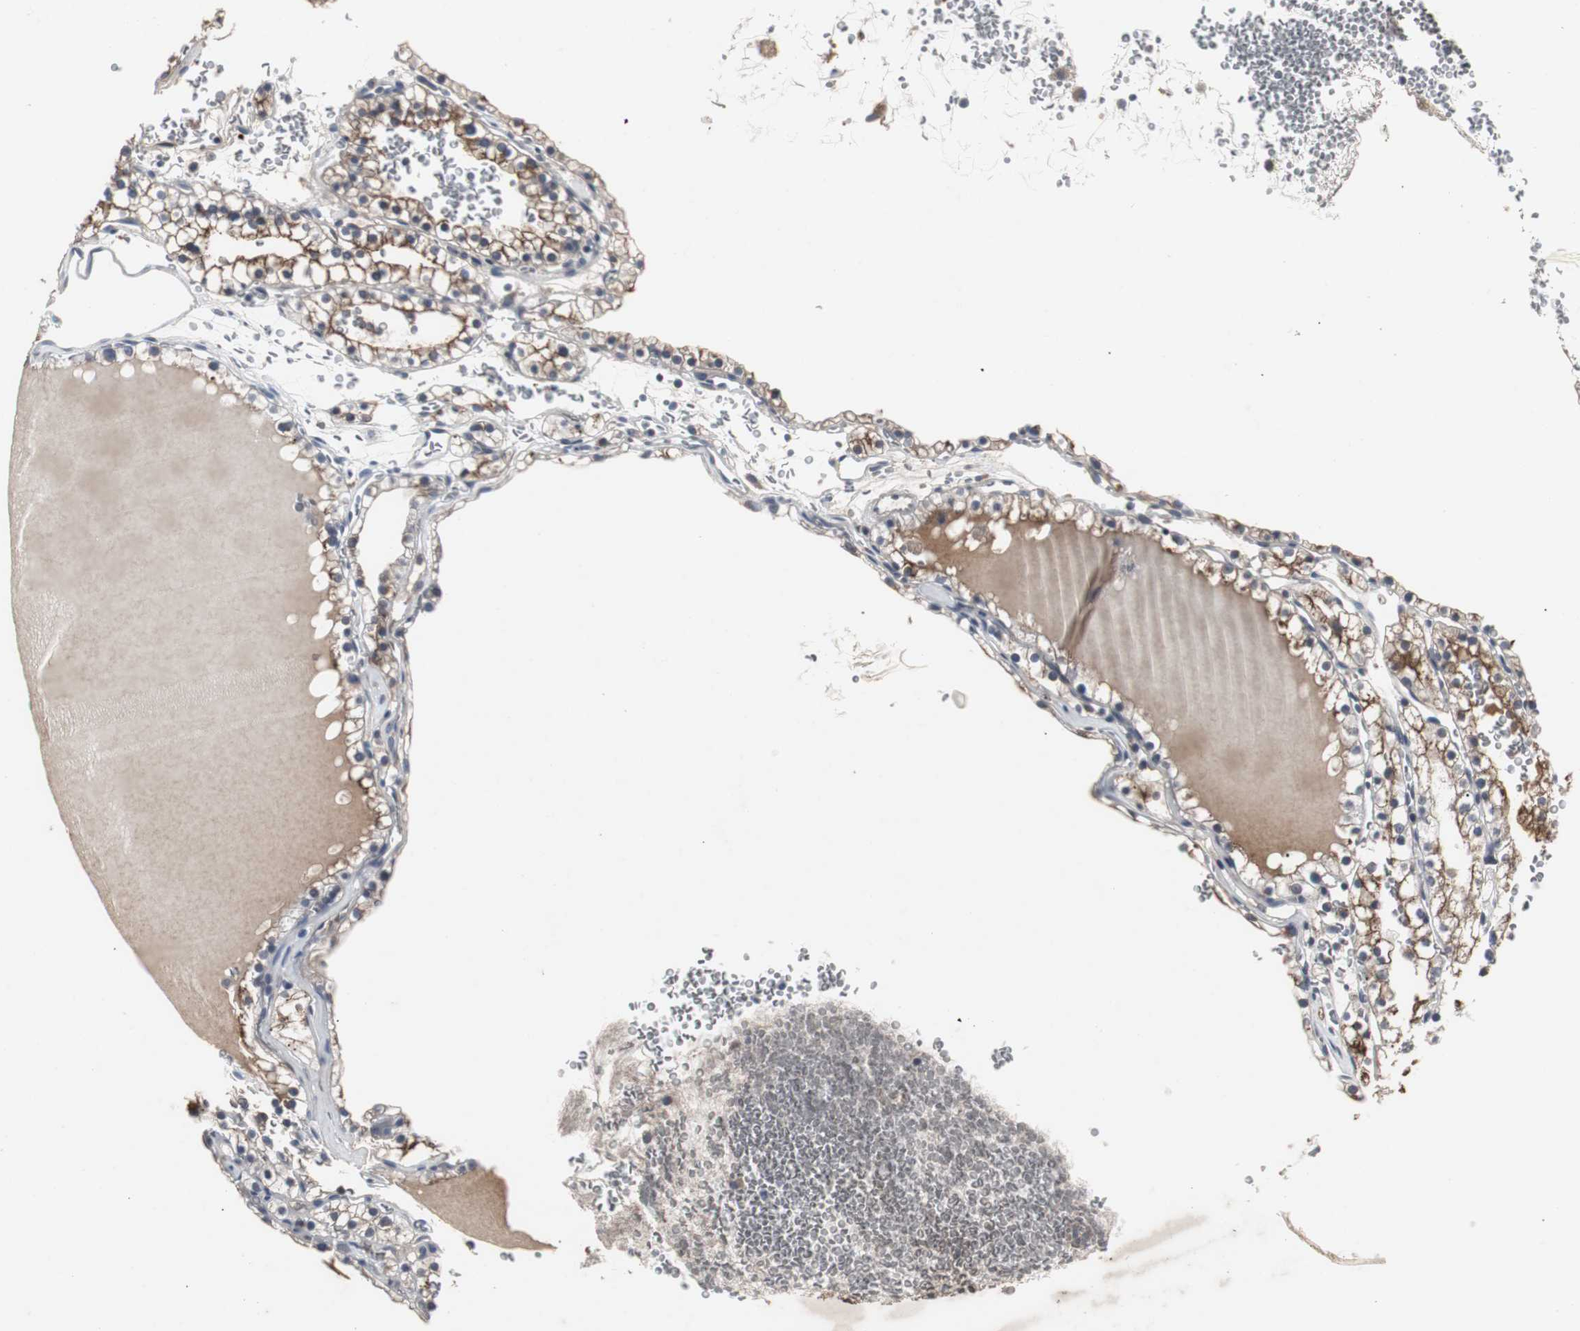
{"staining": {"intensity": "moderate", "quantity": ">75%", "location": "cytoplasmic/membranous"}, "tissue": "renal cancer", "cell_type": "Tumor cells", "image_type": "cancer", "snomed": [{"axis": "morphology", "description": "Neoplasm, malignant, NOS"}, {"axis": "topography", "description": "Kidney"}], "caption": "DAB immunohistochemical staining of human renal cancer demonstrates moderate cytoplasmic/membranous protein staining in about >75% of tumor cells. (Brightfield microscopy of DAB IHC at high magnification).", "gene": "ACAA1", "patient": {"sex": "male", "age": 28}}